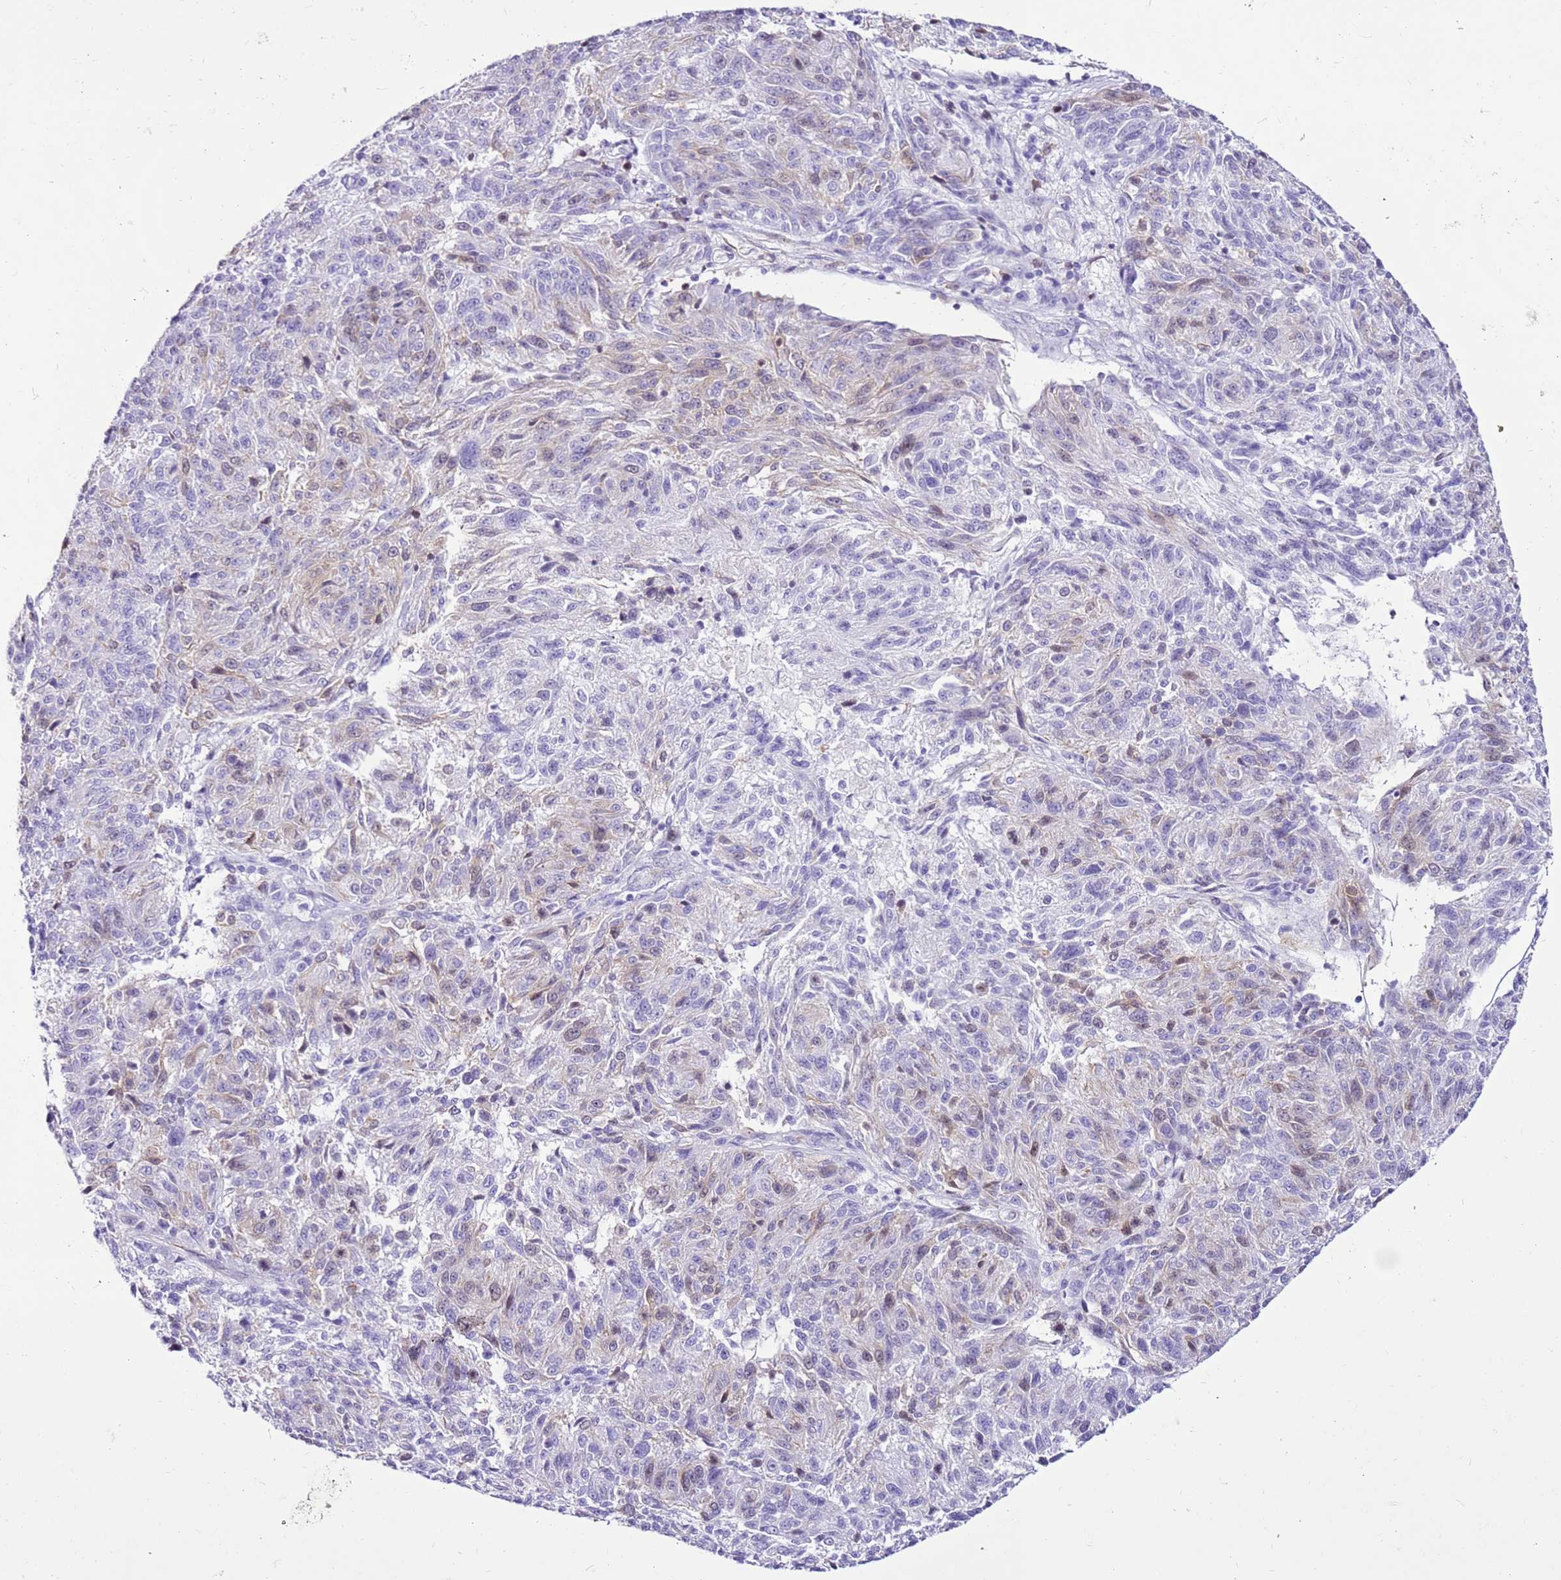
{"staining": {"intensity": "weak", "quantity": "<25%", "location": "nuclear"}, "tissue": "melanoma", "cell_type": "Tumor cells", "image_type": "cancer", "snomed": [{"axis": "morphology", "description": "Malignant melanoma, NOS"}, {"axis": "topography", "description": "Skin"}], "caption": "This micrograph is of malignant melanoma stained with immunohistochemistry to label a protein in brown with the nuclei are counter-stained blue. There is no expression in tumor cells.", "gene": "SPC25", "patient": {"sex": "male", "age": 53}}